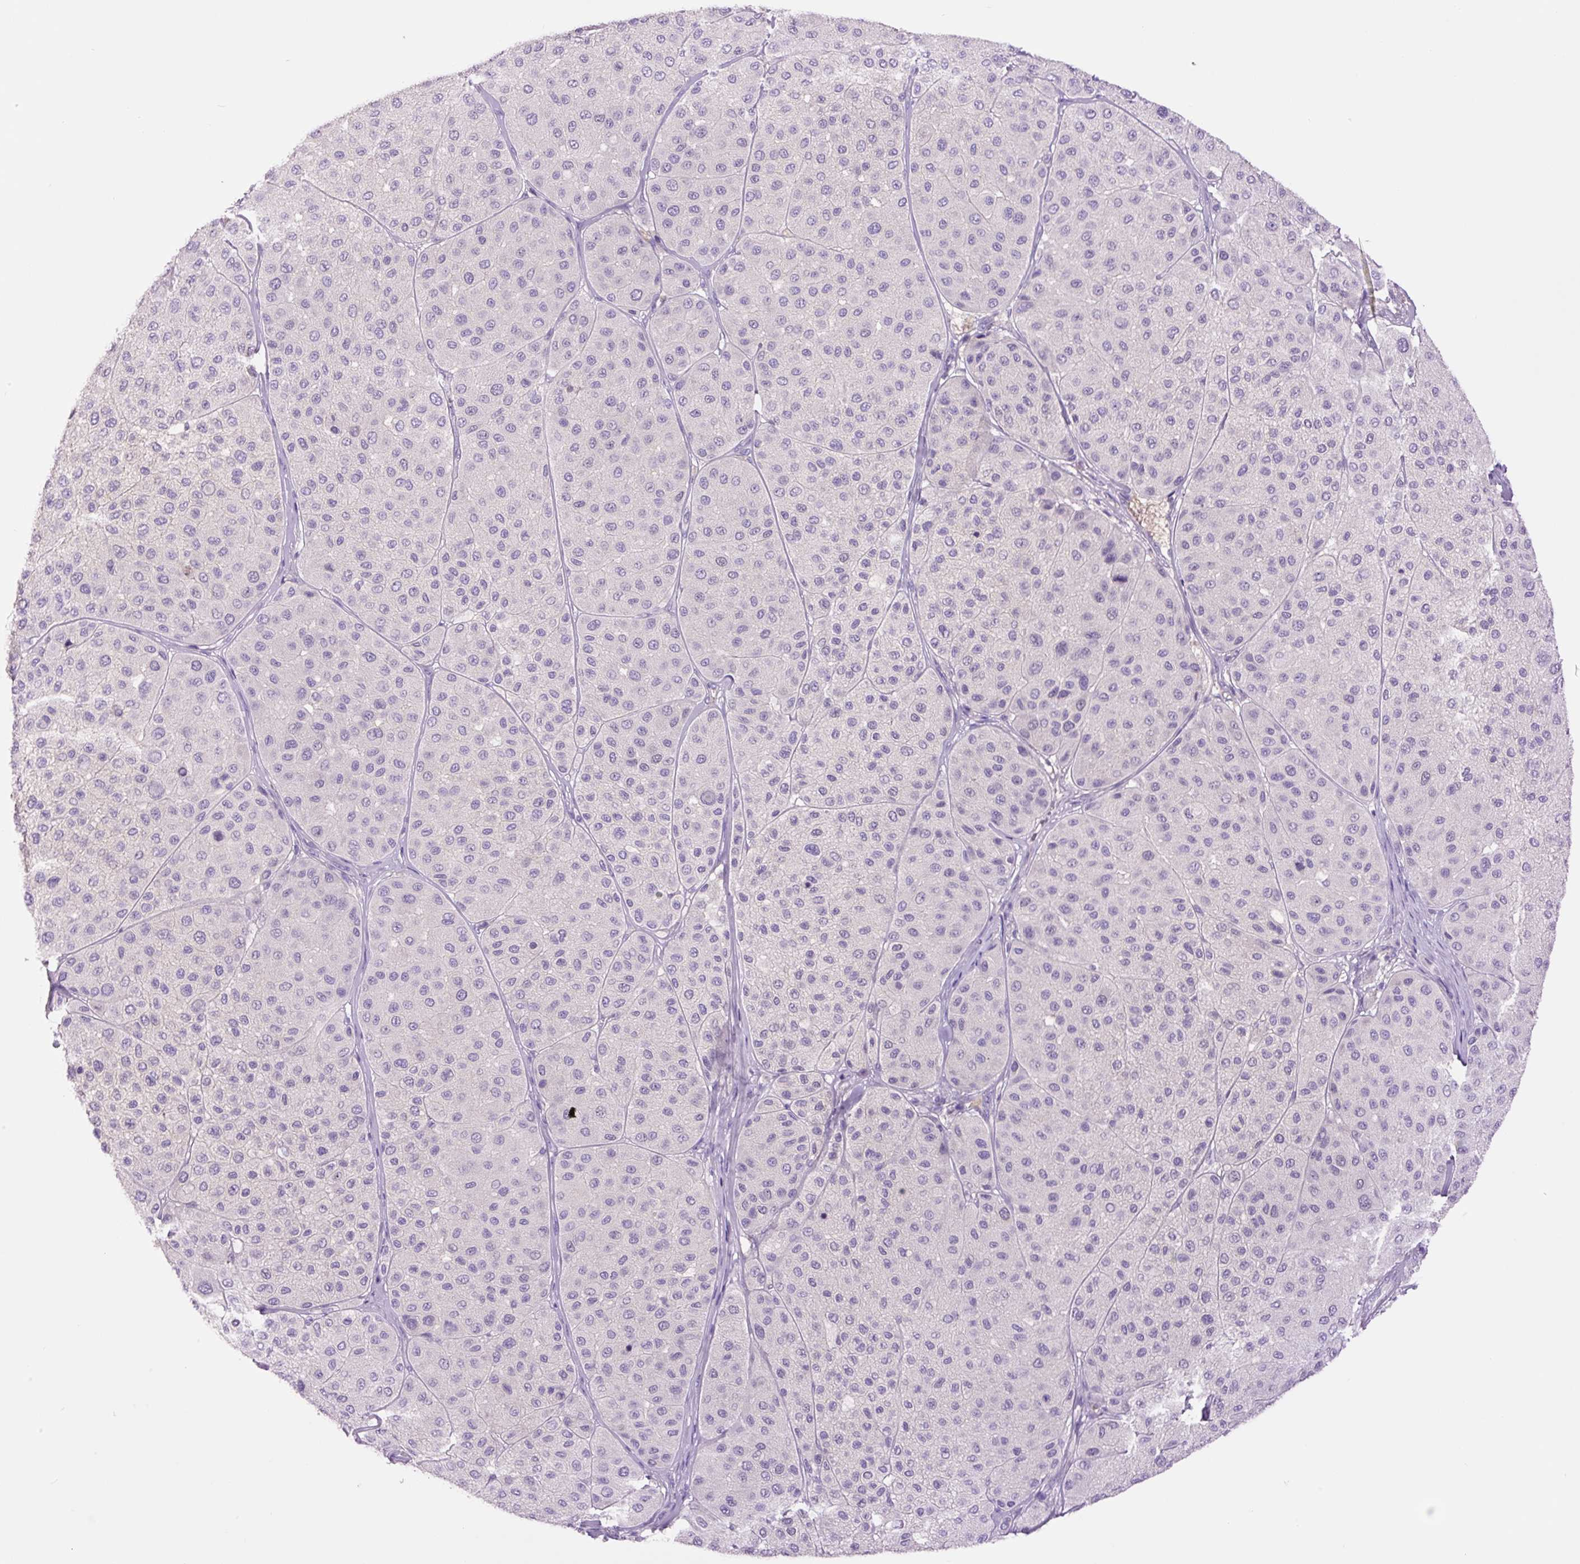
{"staining": {"intensity": "negative", "quantity": "none", "location": "none"}, "tissue": "melanoma", "cell_type": "Tumor cells", "image_type": "cancer", "snomed": [{"axis": "morphology", "description": "Malignant melanoma, Metastatic site"}, {"axis": "topography", "description": "Smooth muscle"}], "caption": "Immunohistochemistry histopathology image of neoplastic tissue: human malignant melanoma (metastatic site) stained with DAB (3,3'-diaminobenzidine) exhibits no significant protein positivity in tumor cells. The staining is performed using DAB brown chromogen with nuclei counter-stained in using hematoxylin.", "gene": "DPPA4", "patient": {"sex": "male", "age": 41}}